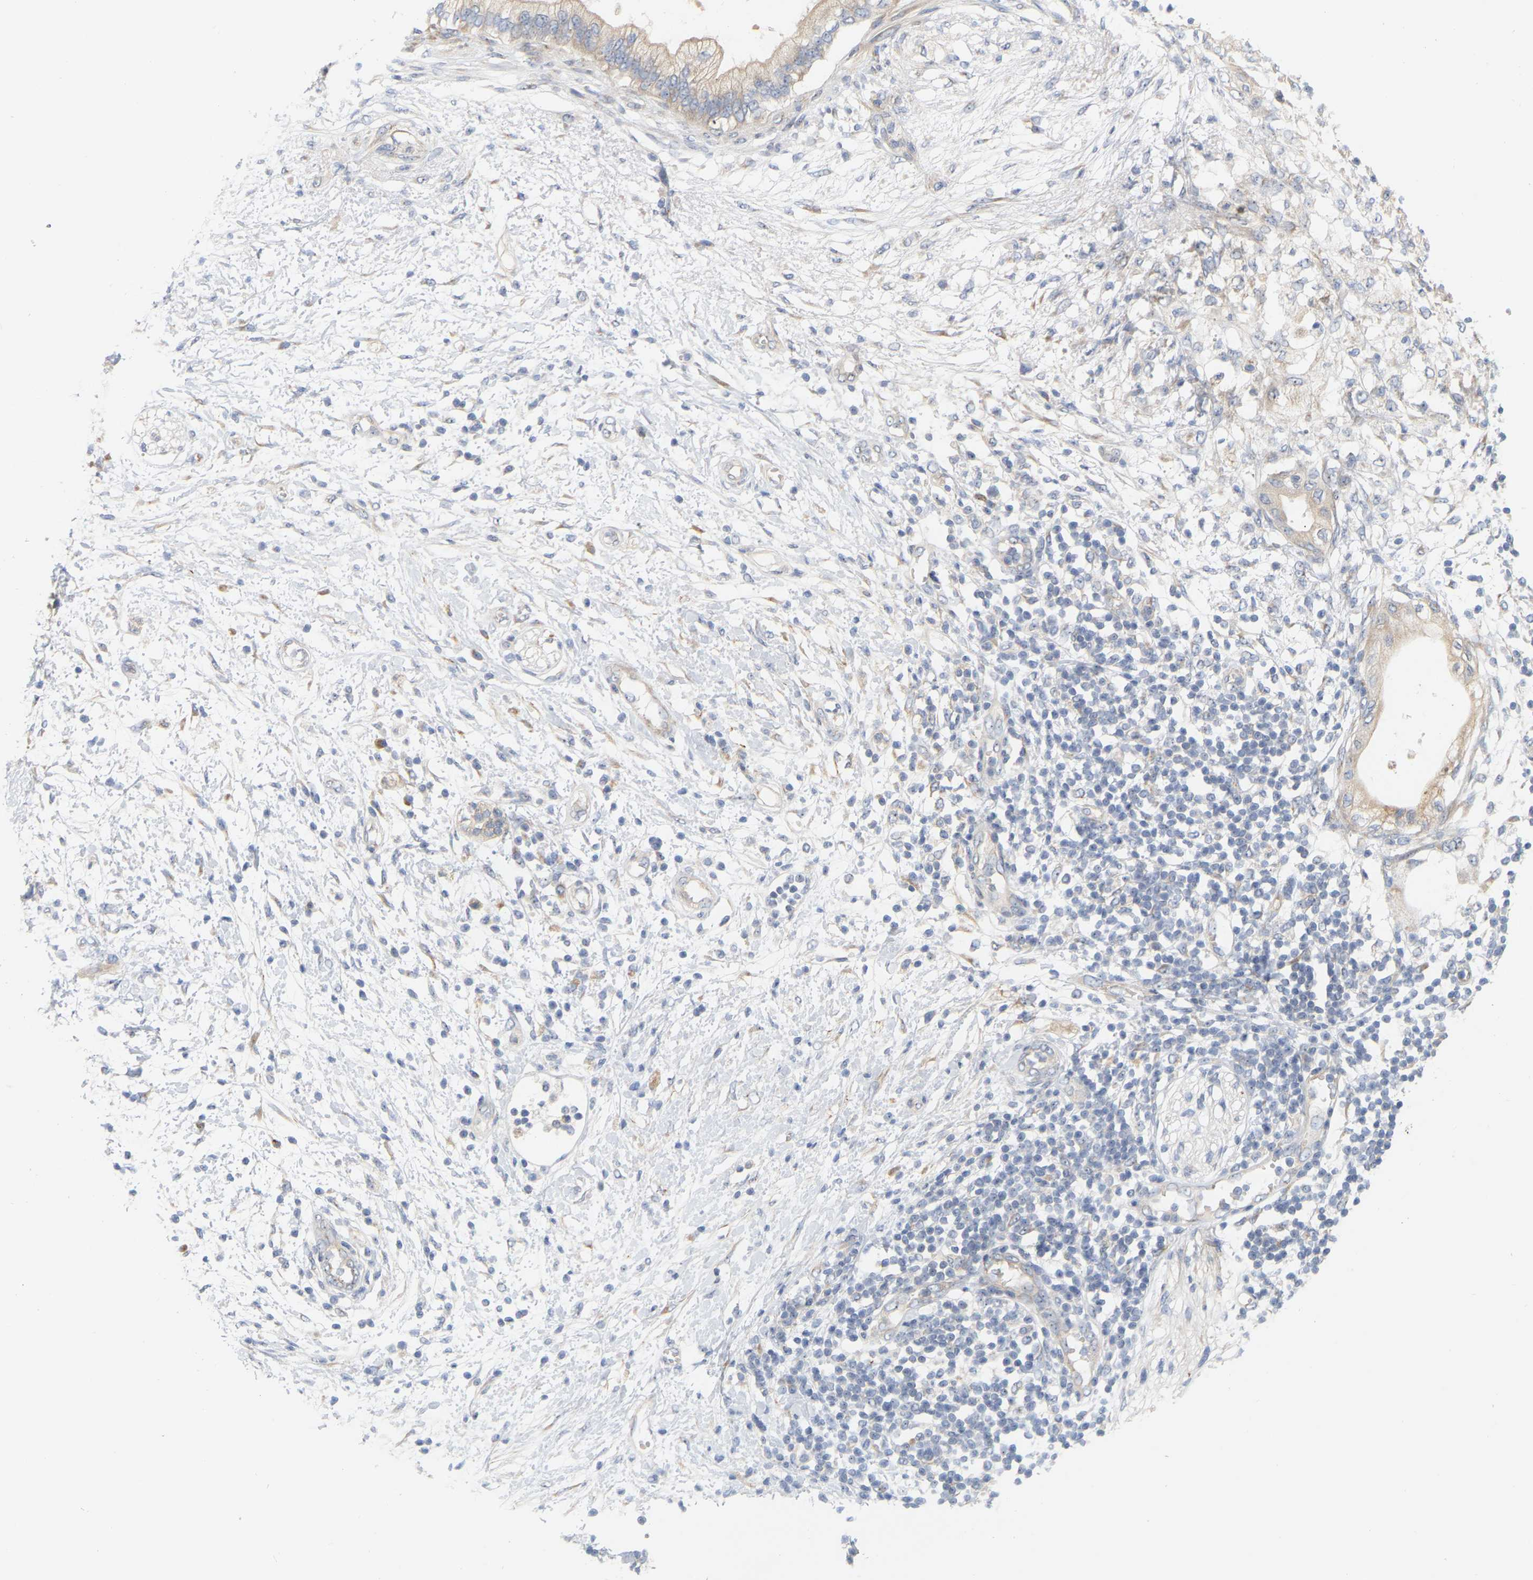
{"staining": {"intensity": "negative", "quantity": "none", "location": "none"}, "tissue": "adipose tissue", "cell_type": "Adipocytes", "image_type": "normal", "snomed": [{"axis": "morphology", "description": "Normal tissue, NOS"}, {"axis": "morphology", "description": "Adenocarcinoma, NOS"}, {"axis": "topography", "description": "Duodenum"}, {"axis": "topography", "description": "Peripheral nerve tissue"}], "caption": "Immunohistochemistry histopathology image of normal adipose tissue stained for a protein (brown), which displays no positivity in adipocytes. The staining was performed using DAB (3,3'-diaminobenzidine) to visualize the protein expression in brown, while the nuclei were stained in blue with hematoxylin (Magnification: 20x).", "gene": "MINDY4", "patient": {"sex": "female", "age": 60}}